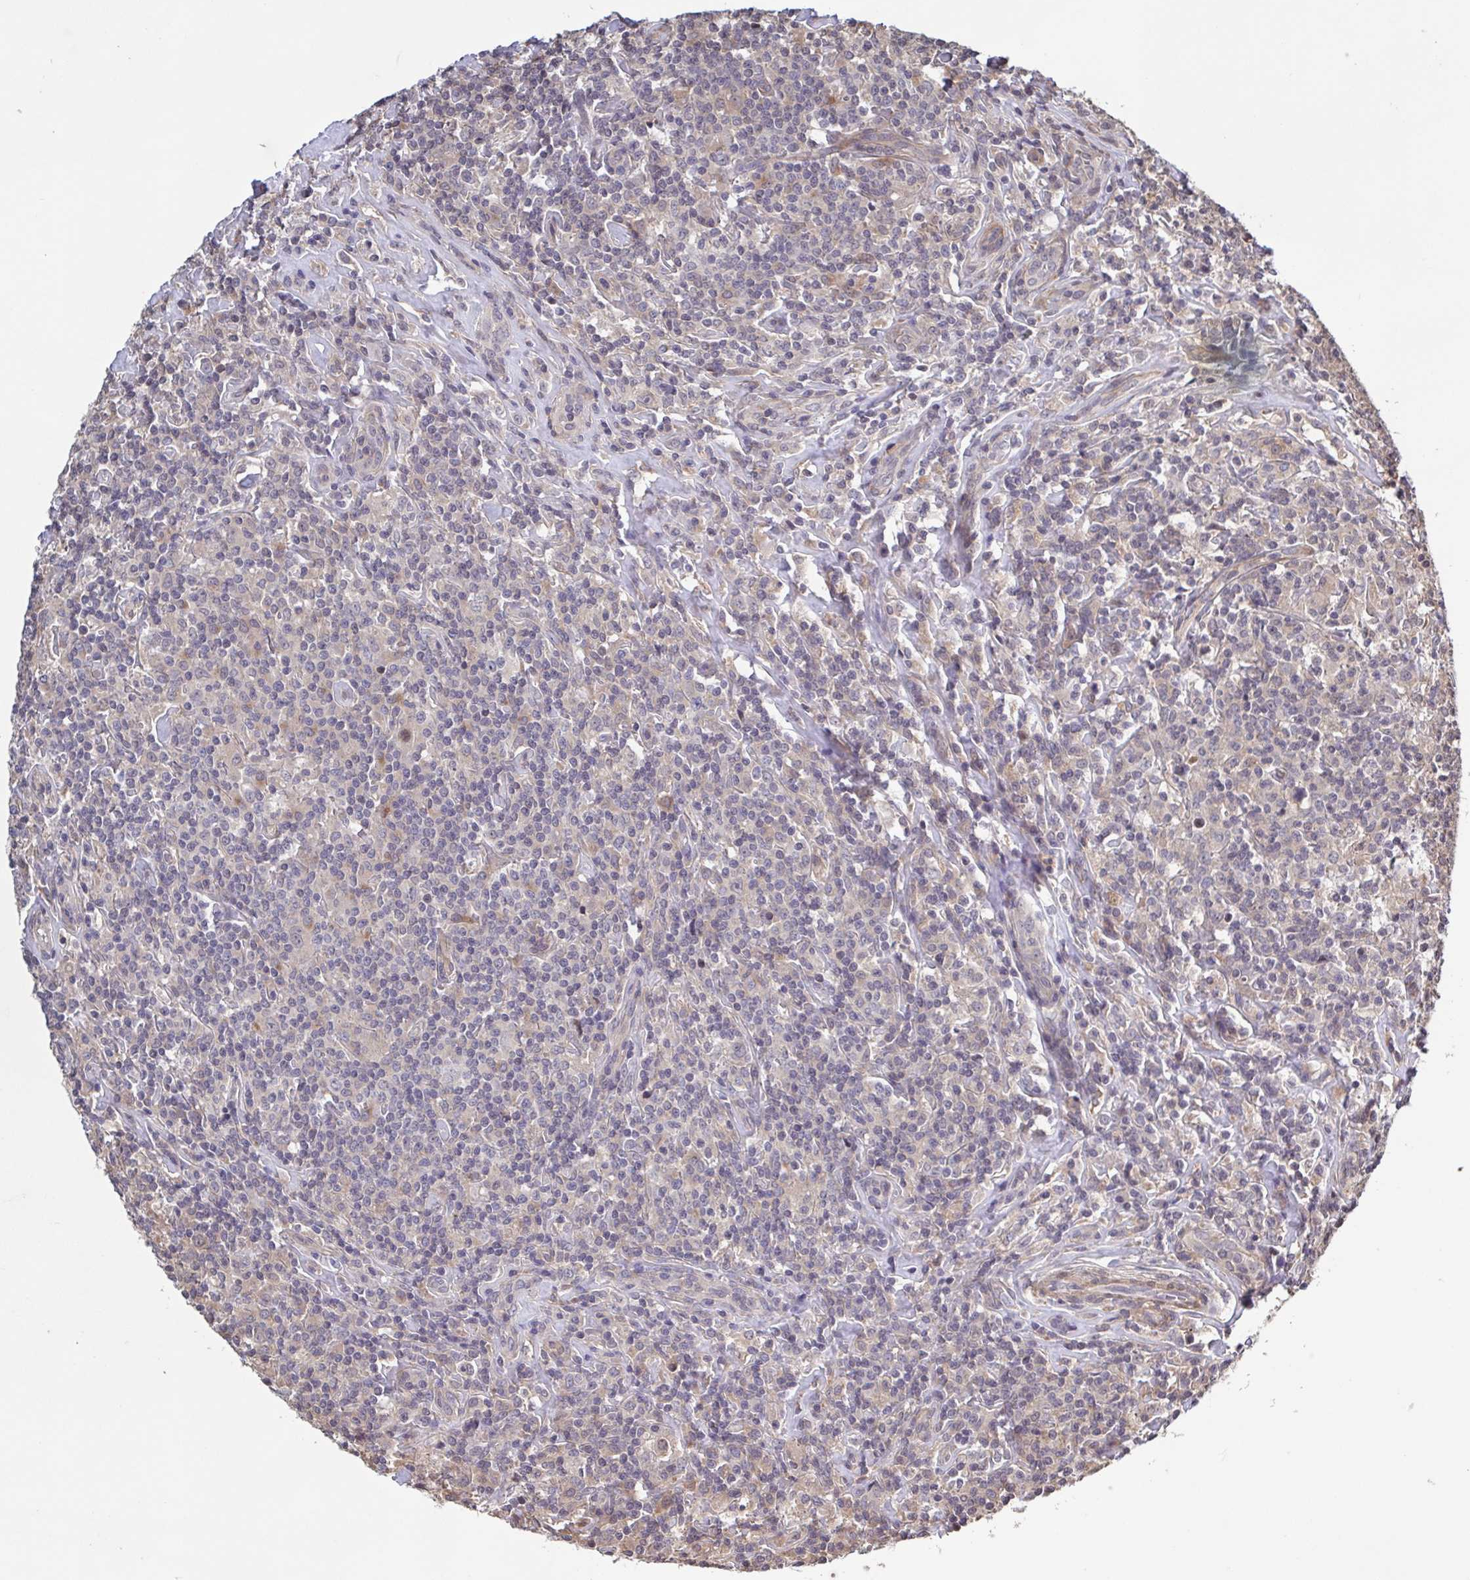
{"staining": {"intensity": "negative", "quantity": "none", "location": "none"}, "tissue": "lymphoma", "cell_type": "Tumor cells", "image_type": "cancer", "snomed": [{"axis": "morphology", "description": "Hodgkin's disease, NOS"}, {"axis": "morphology", "description": "Hodgkin's lymphoma, nodular sclerosis"}, {"axis": "topography", "description": "Lymph node"}], "caption": "Hodgkin's lymphoma, nodular sclerosis stained for a protein using immunohistochemistry demonstrates no positivity tumor cells.", "gene": "ZNF200", "patient": {"sex": "female", "age": 10}}